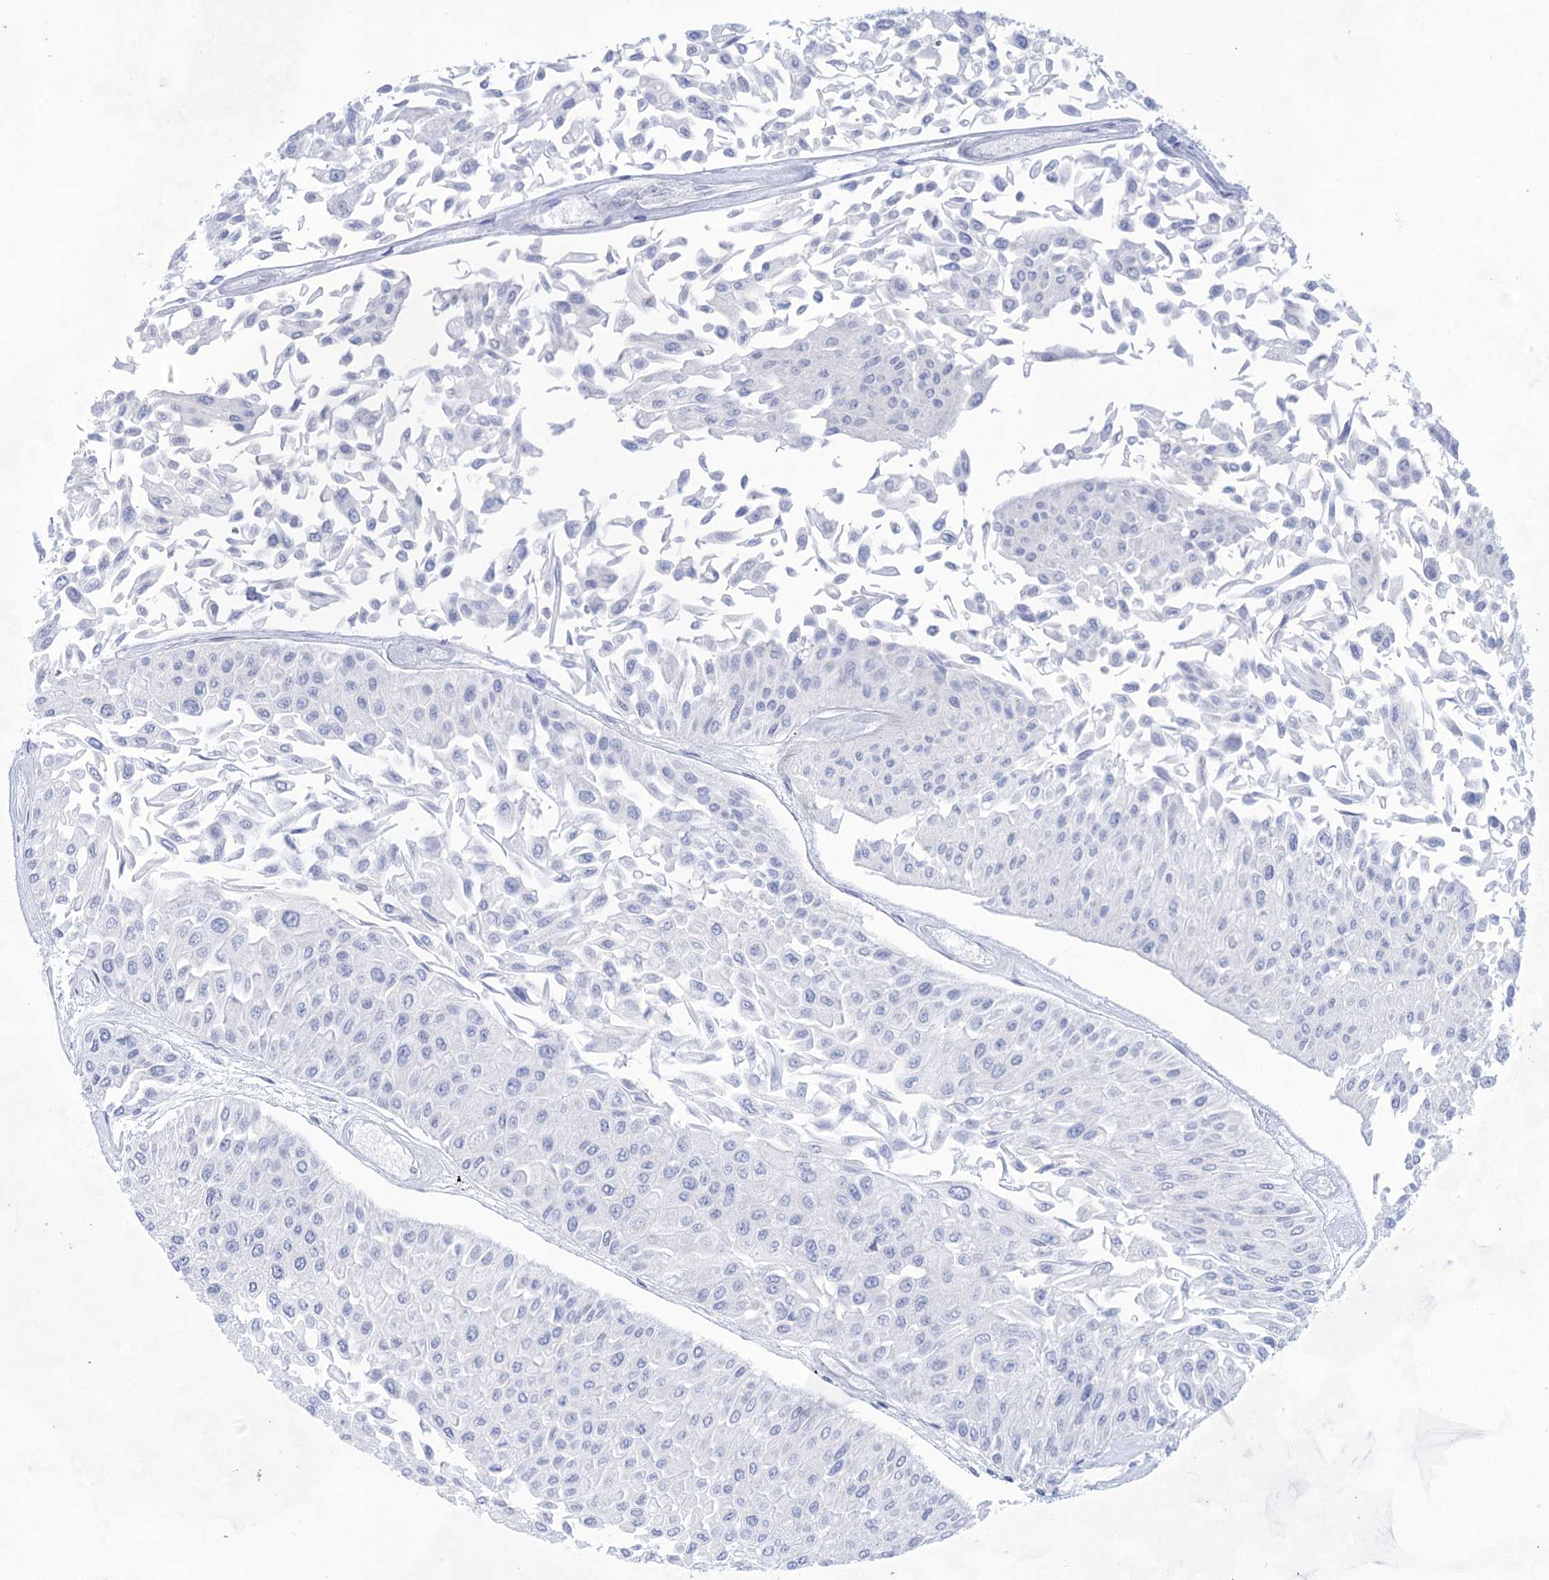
{"staining": {"intensity": "negative", "quantity": "none", "location": "none"}, "tissue": "urothelial cancer", "cell_type": "Tumor cells", "image_type": "cancer", "snomed": [{"axis": "morphology", "description": "Urothelial carcinoma, Low grade"}, {"axis": "topography", "description": "Urinary bladder"}], "caption": "Tumor cells are negative for protein expression in human urothelial cancer.", "gene": "LALBA", "patient": {"sex": "male", "age": 67}}